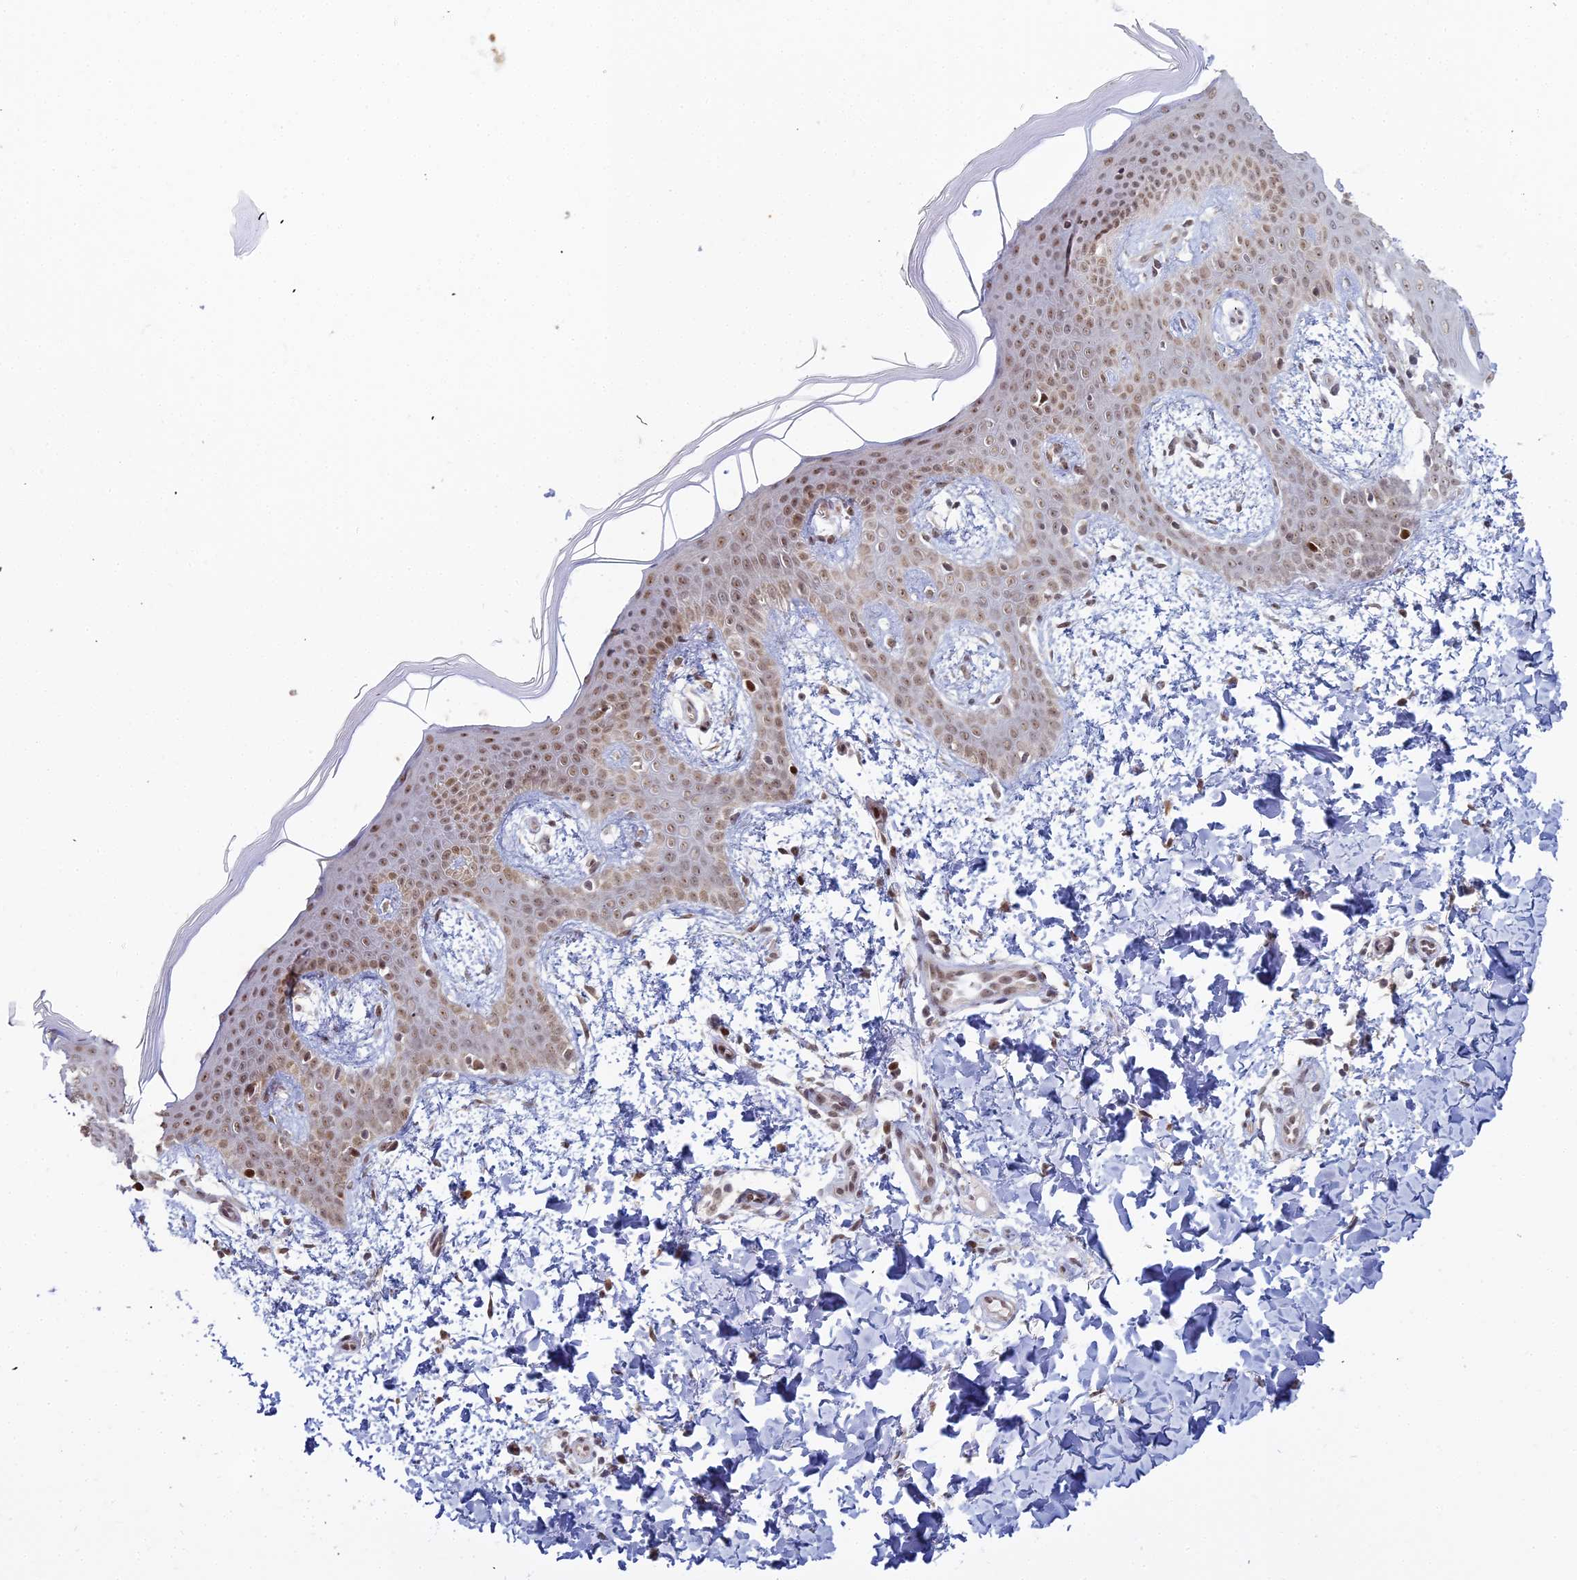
{"staining": {"intensity": "weak", "quantity": ">75%", "location": "nuclear"}, "tissue": "skin", "cell_type": "Fibroblasts", "image_type": "normal", "snomed": [{"axis": "morphology", "description": "Normal tissue, NOS"}, {"axis": "topography", "description": "Skin"}], "caption": "Weak nuclear positivity for a protein is seen in about >75% of fibroblasts of normal skin using IHC.", "gene": "ABCA2", "patient": {"sex": "male", "age": 36}}